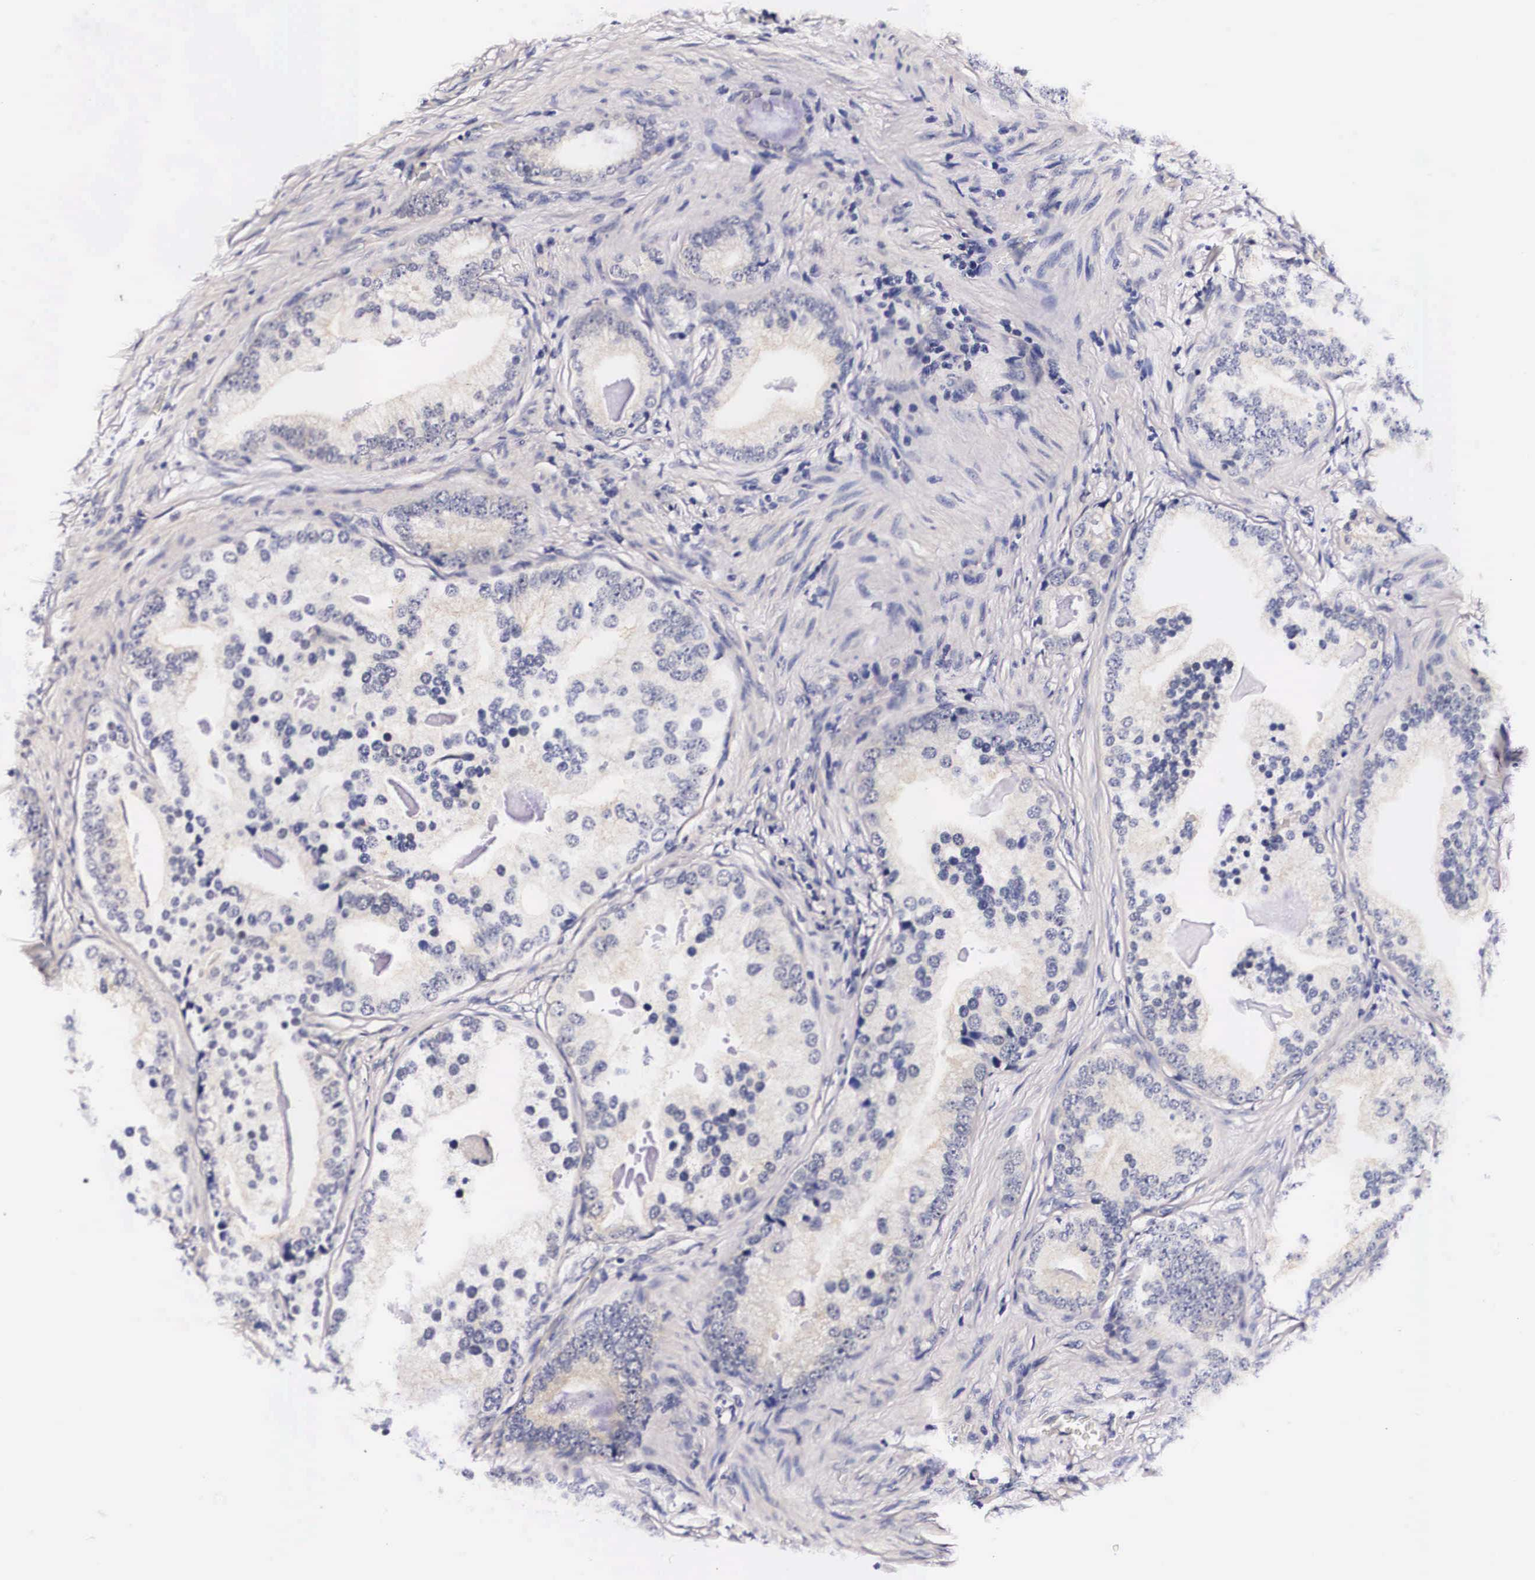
{"staining": {"intensity": "negative", "quantity": "none", "location": "none"}, "tissue": "prostate cancer", "cell_type": "Tumor cells", "image_type": "cancer", "snomed": [{"axis": "morphology", "description": "Adenocarcinoma, Low grade"}, {"axis": "topography", "description": "Prostate"}], "caption": "Immunohistochemistry (IHC) of prostate cancer demonstrates no expression in tumor cells.", "gene": "PHETA2", "patient": {"sex": "male", "age": 71}}